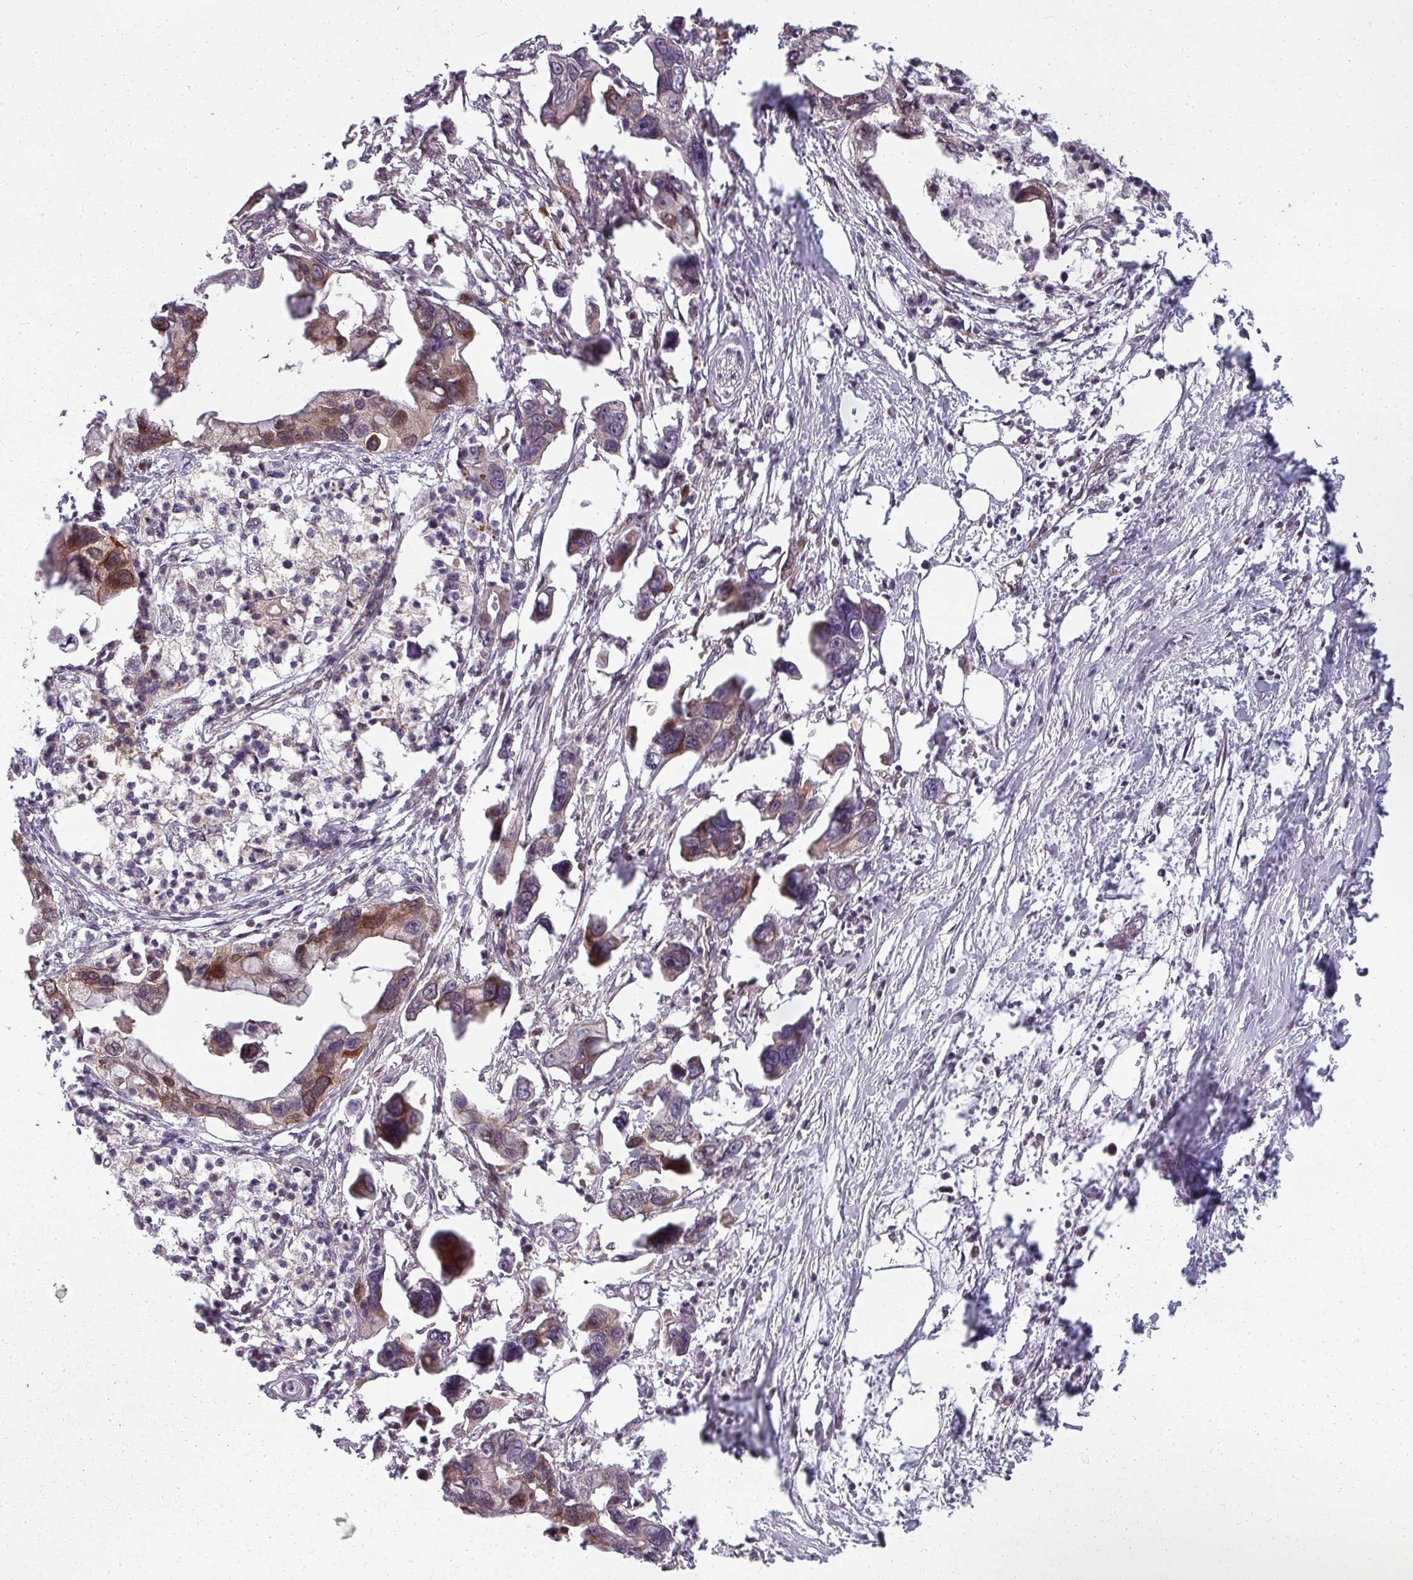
{"staining": {"intensity": "weak", "quantity": "25%-75%", "location": "cytoplasmic/membranous"}, "tissue": "pancreatic cancer", "cell_type": "Tumor cells", "image_type": "cancer", "snomed": [{"axis": "morphology", "description": "Adenocarcinoma, NOS"}, {"axis": "topography", "description": "Pancreas"}], "caption": "An immunohistochemistry (IHC) micrograph of neoplastic tissue is shown. Protein staining in brown highlights weak cytoplasmic/membranous positivity in adenocarcinoma (pancreatic) within tumor cells.", "gene": "CLIC1", "patient": {"sex": "female", "age": 83}}